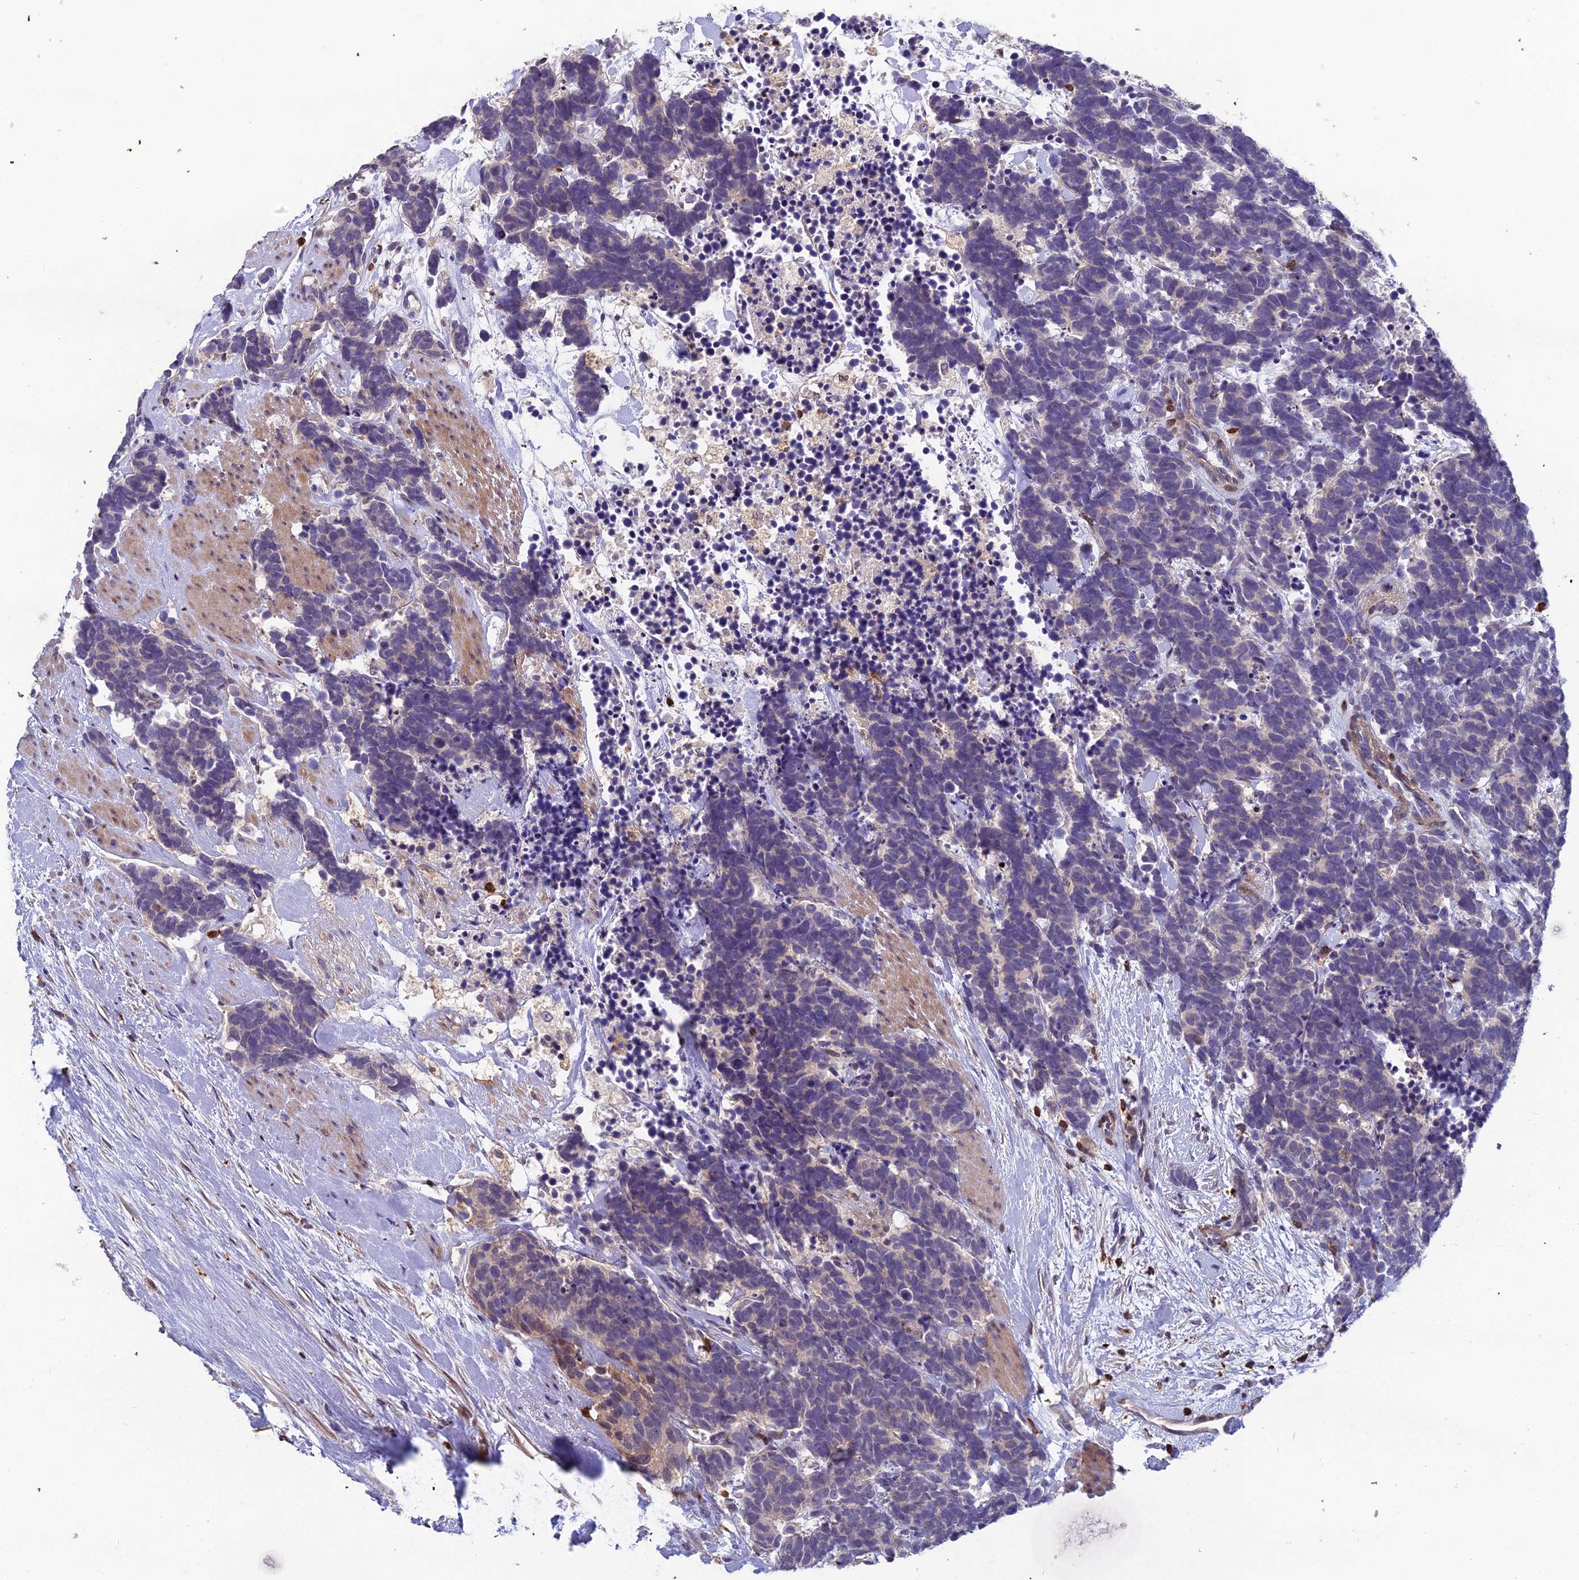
{"staining": {"intensity": "weak", "quantity": "<25%", "location": "cytoplasmic/membranous"}, "tissue": "carcinoid", "cell_type": "Tumor cells", "image_type": "cancer", "snomed": [{"axis": "morphology", "description": "Carcinoma, NOS"}, {"axis": "morphology", "description": "Carcinoid, malignant, NOS"}, {"axis": "topography", "description": "Prostate"}], "caption": "An image of carcinoid stained for a protein demonstrates no brown staining in tumor cells.", "gene": "GALK2", "patient": {"sex": "male", "age": 57}}